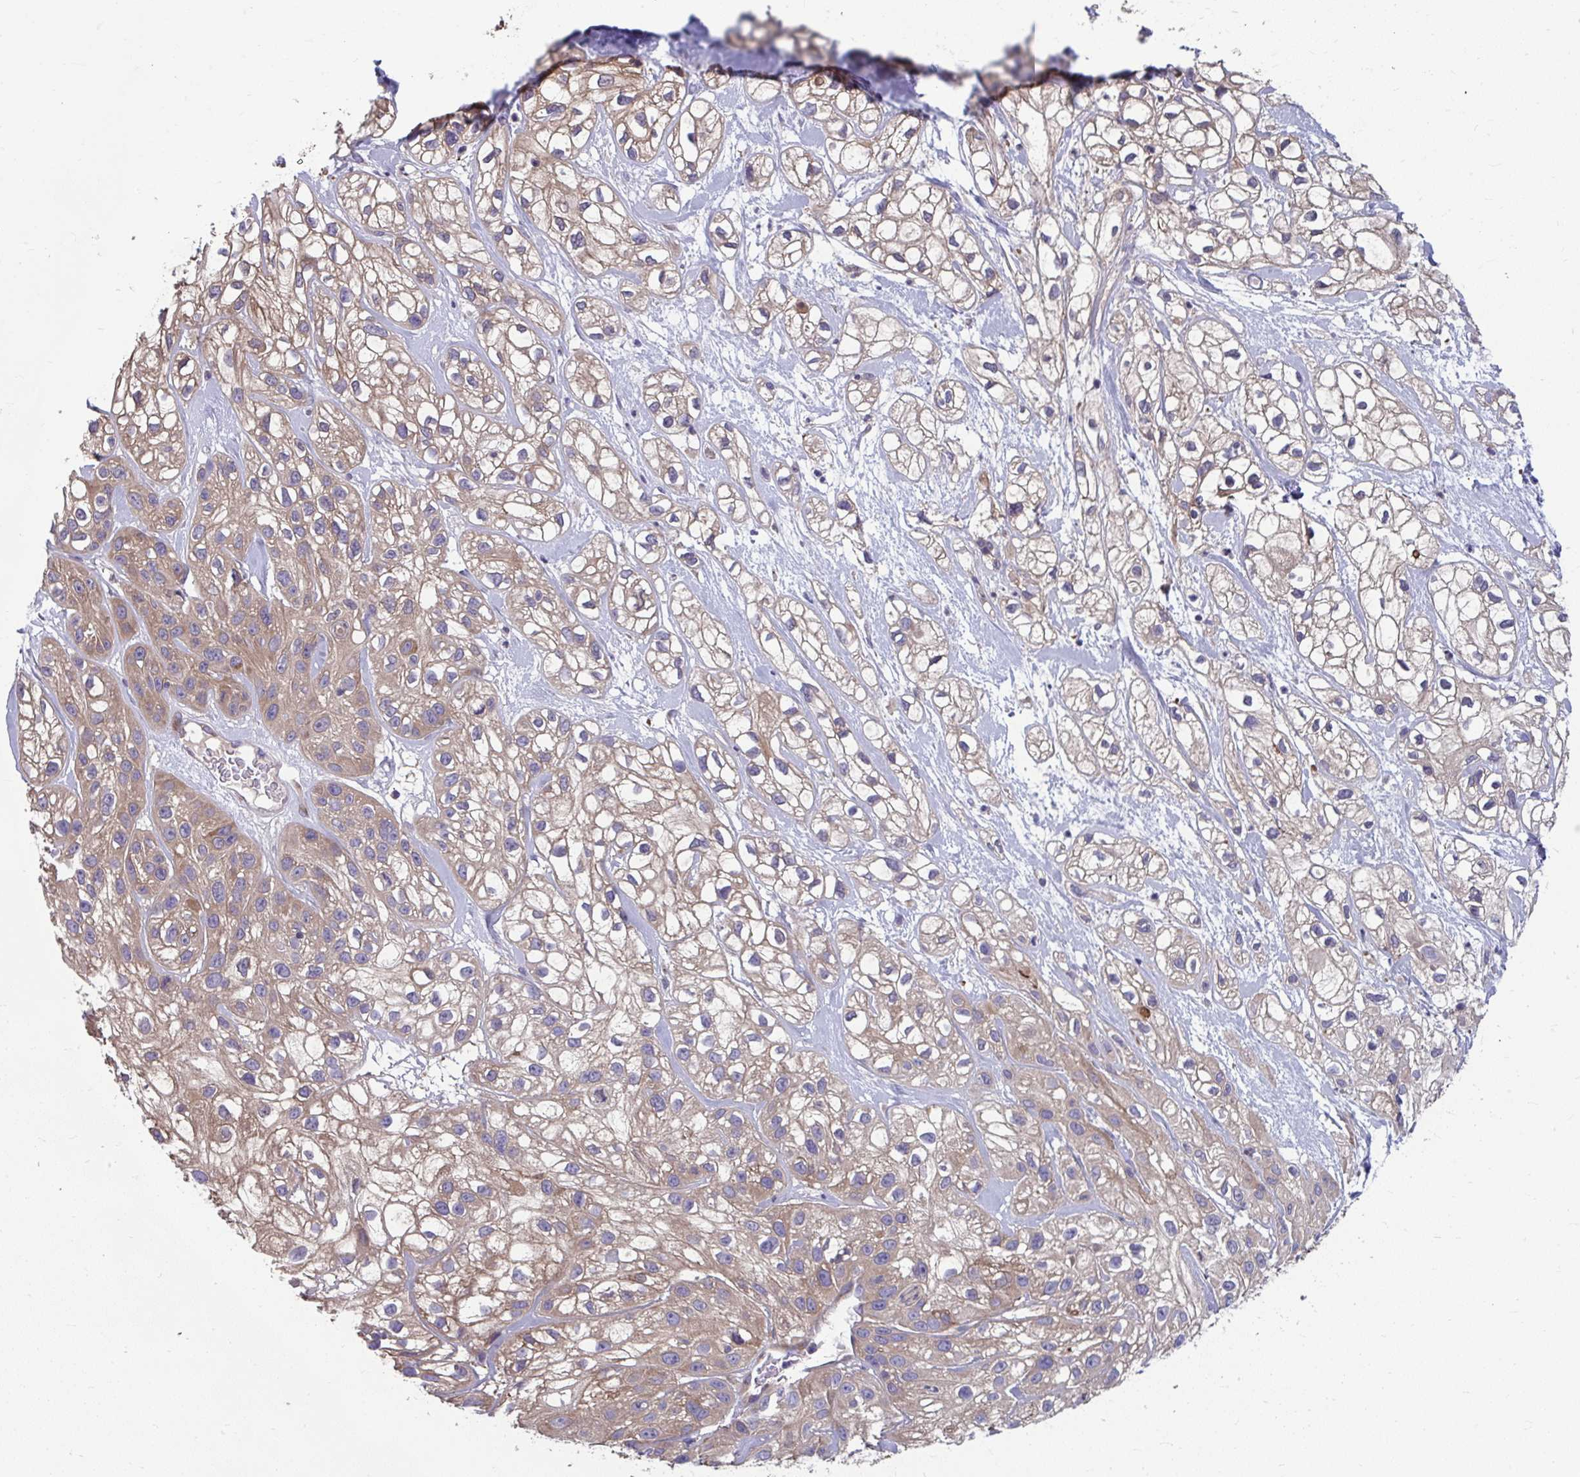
{"staining": {"intensity": "weak", "quantity": "25%-75%", "location": "cytoplasmic/membranous"}, "tissue": "skin cancer", "cell_type": "Tumor cells", "image_type": "cancer", "snomed": [{"axis": "morphology", "description": "Squamous cell carcinoma, NOS"}, {"axis": "topography", "description": "Skin"}], "caption": "The histopathology image shows immunohistochemical staining of skin cancer (squamous cell carcinoma). There is weak cytoplasmic/membranous positivity is identified in about 25%-75% of tumor cells. (IHC, brightfield microscopy, high magnification).", "gene": "PCDHB7", "patient": {"sex": "male", "age": 82}}